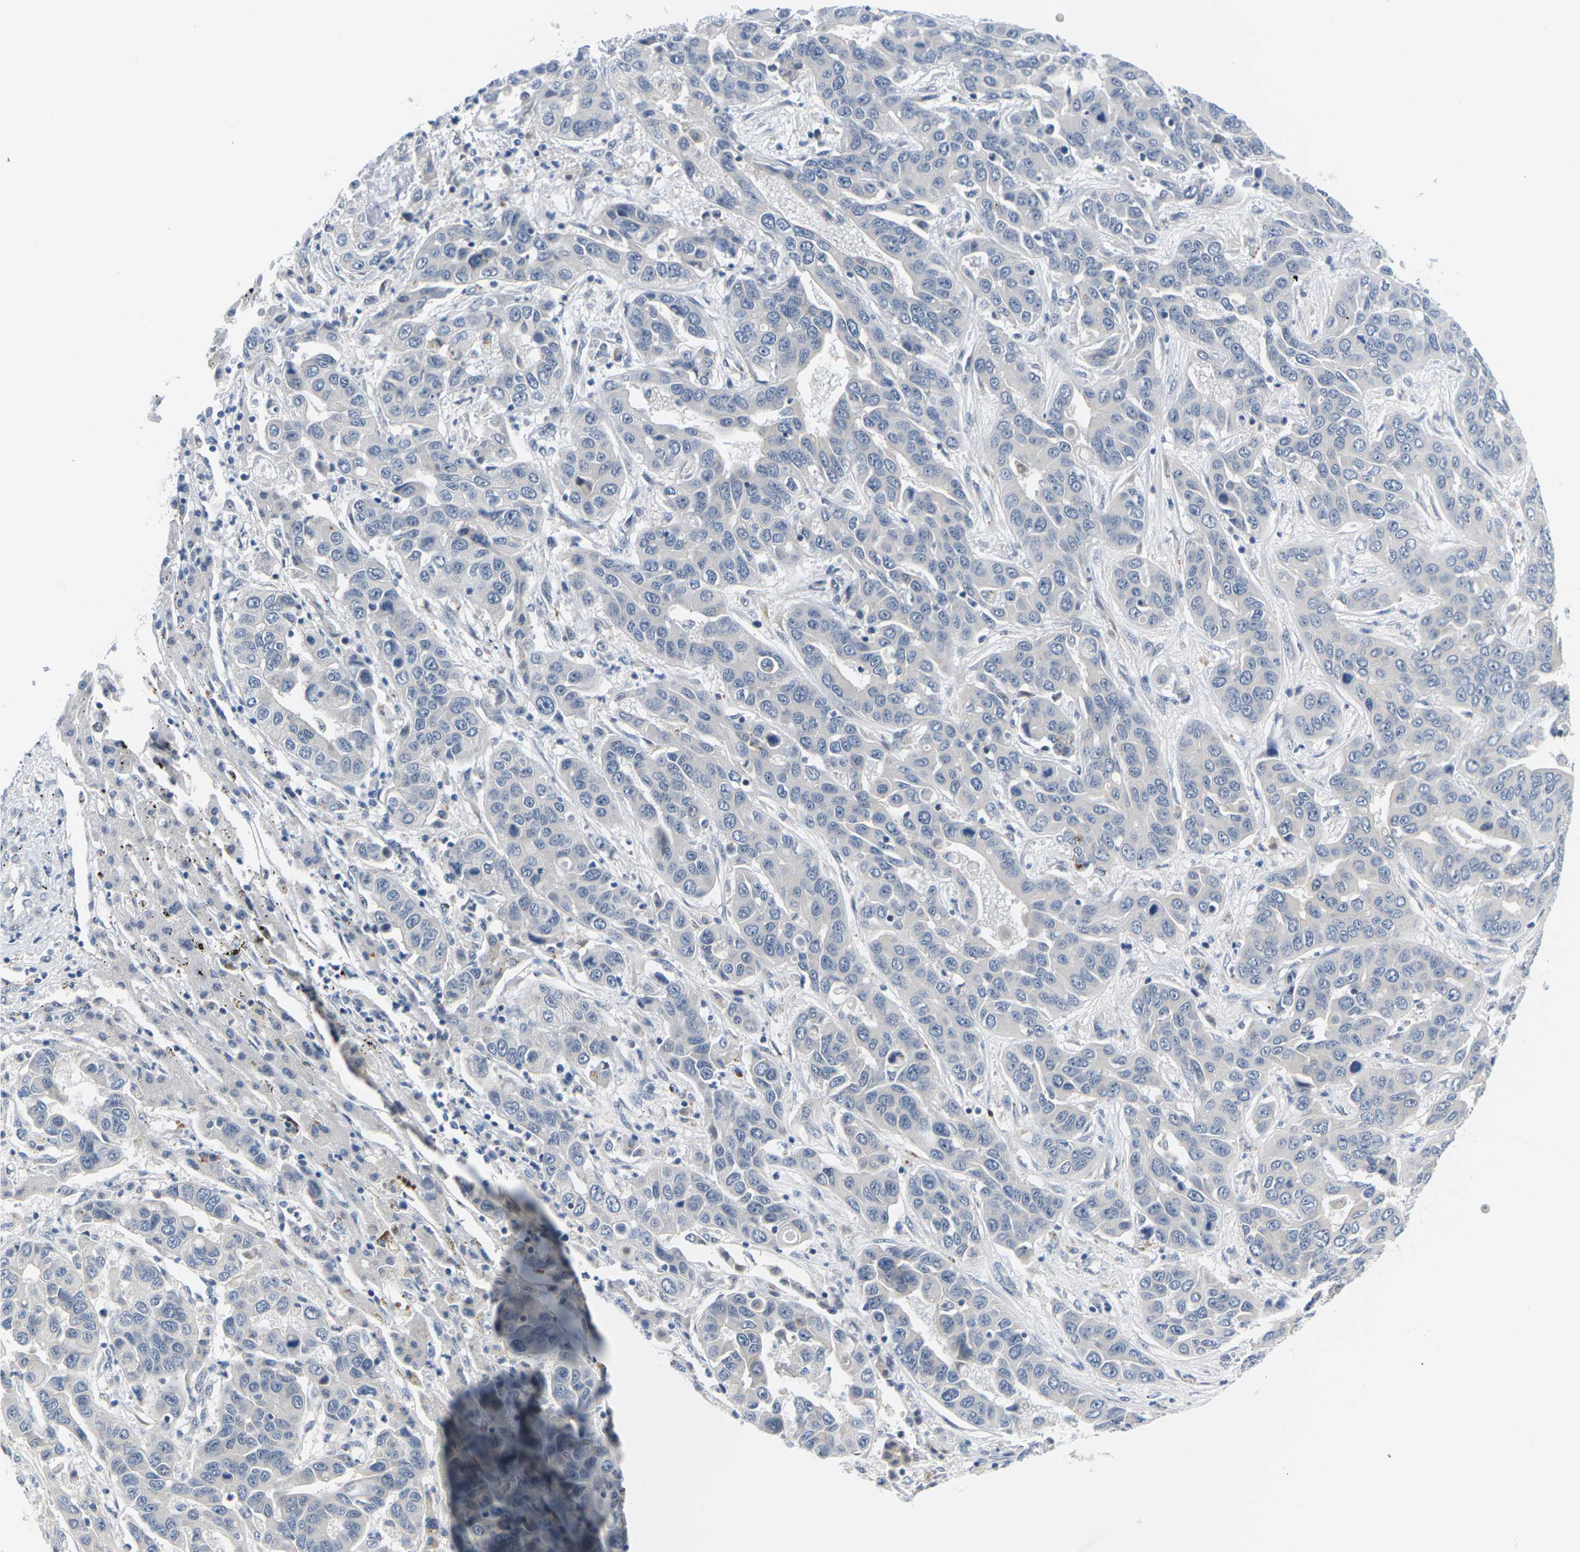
{"staining": {"intensity": "negative", "quantity": "none", "location": "none"}, "tissue": "liver cancer", "cell_type": "Tumor cells", "image_type": "cancer", "snomed": [{"axis": "morphology", "description": "Cholangiocarcinoma"}, {"axis": "topography", "description": "Liver"}], "caption": "Tumor cells show no significant positivity in cholangiocarcinoma (liver).", "gene": "PKP2", "patient": {"sex": "female", "age": 52}}